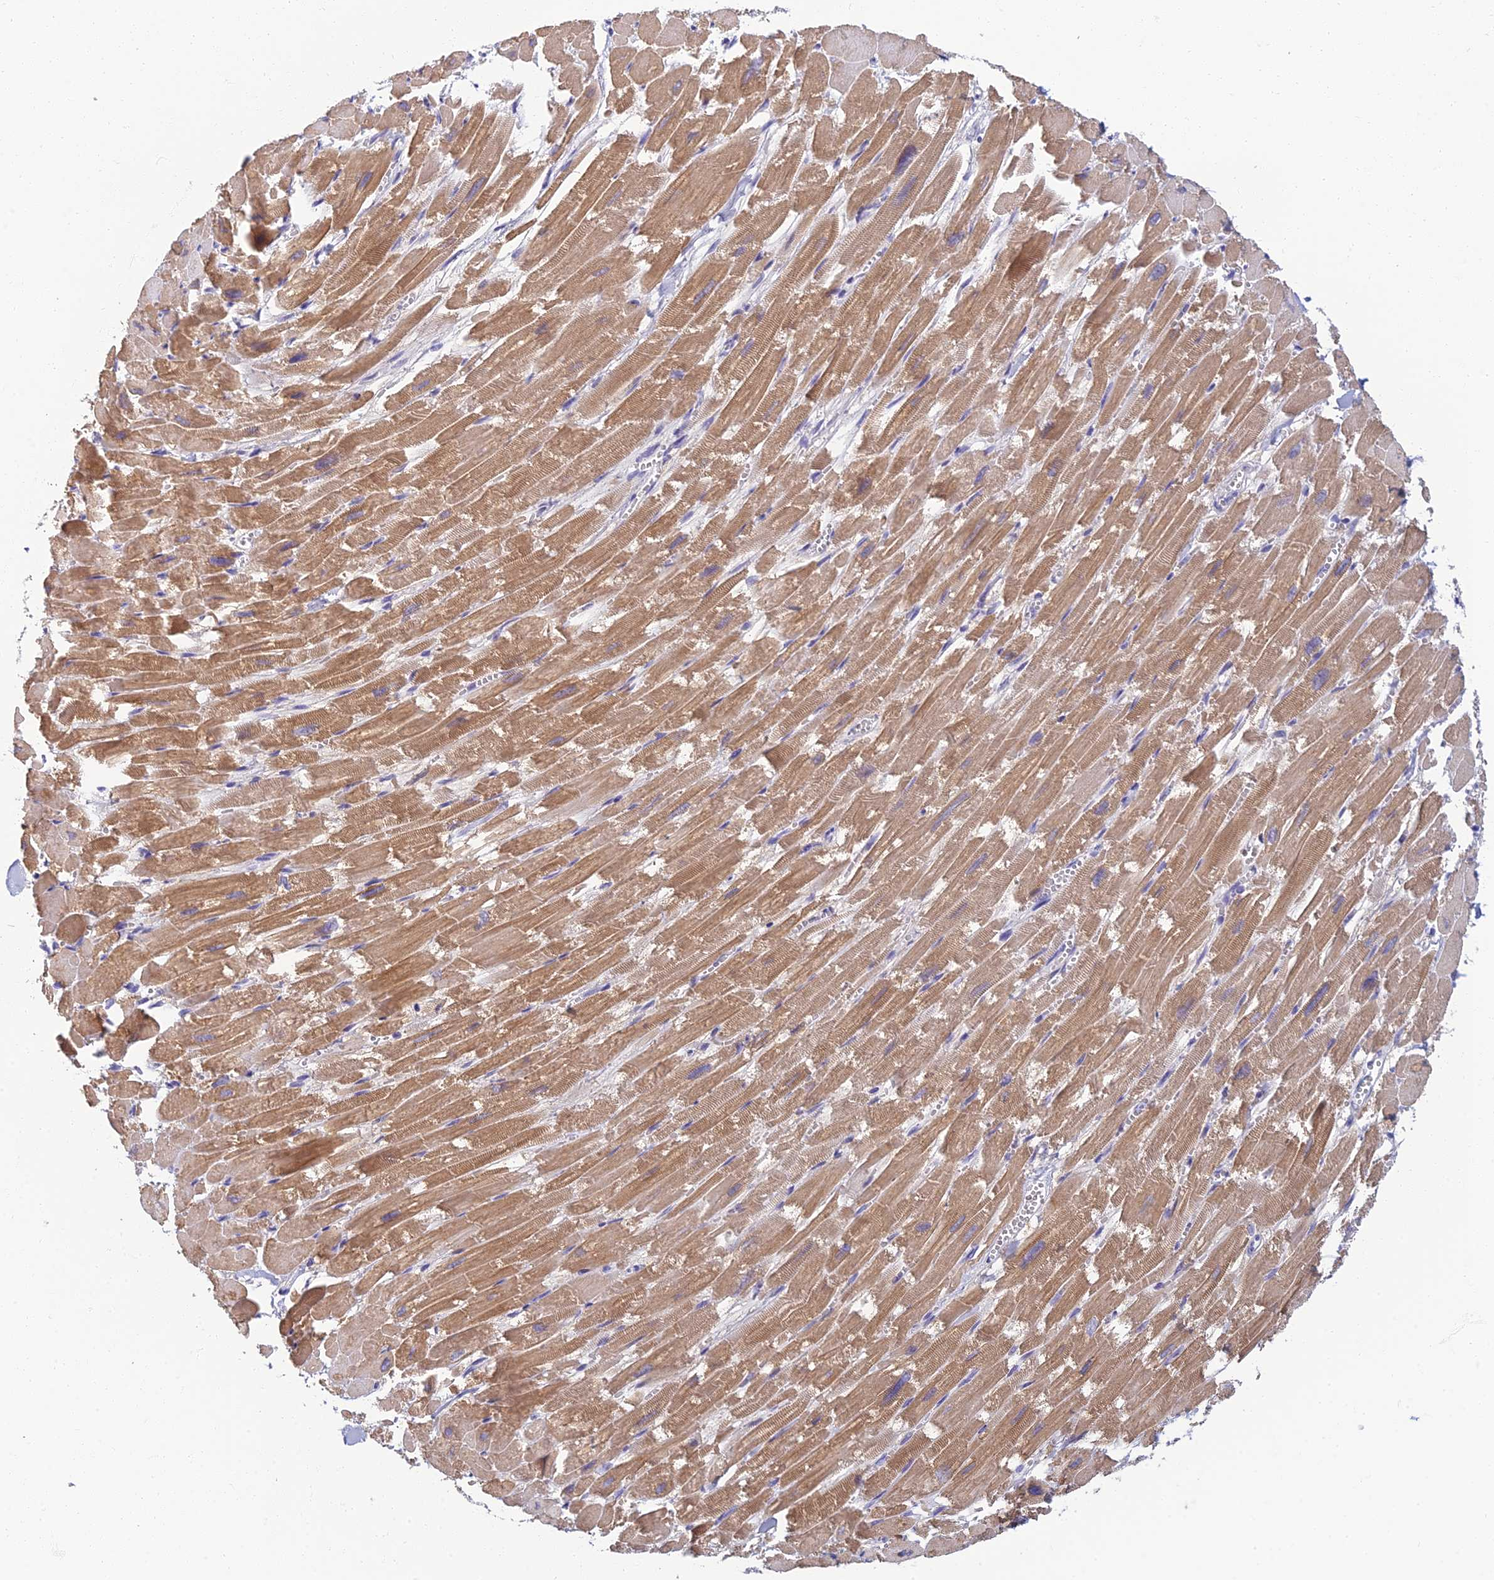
{"staining": {"intensity": "moderate", "quantity": ">75%", "location": "cytoplasmic/membranous"}, "tissue": "heart muscle", "cell_type": "Cardiomyocytes", "image_type": "normal", "snomed": [{"axis": "morphology", "description": "Normal tissue, NOS"}, {"axis": "topography", "description": "Heart"}], "caption": "A photomicrograph of heart muscle stained for a protein reveals moderate cytoplasmic/membranous brown staining in cardiomyocytes.", "gene": "SLC25A41", "patient": {"sex": "male", "age": 54}}